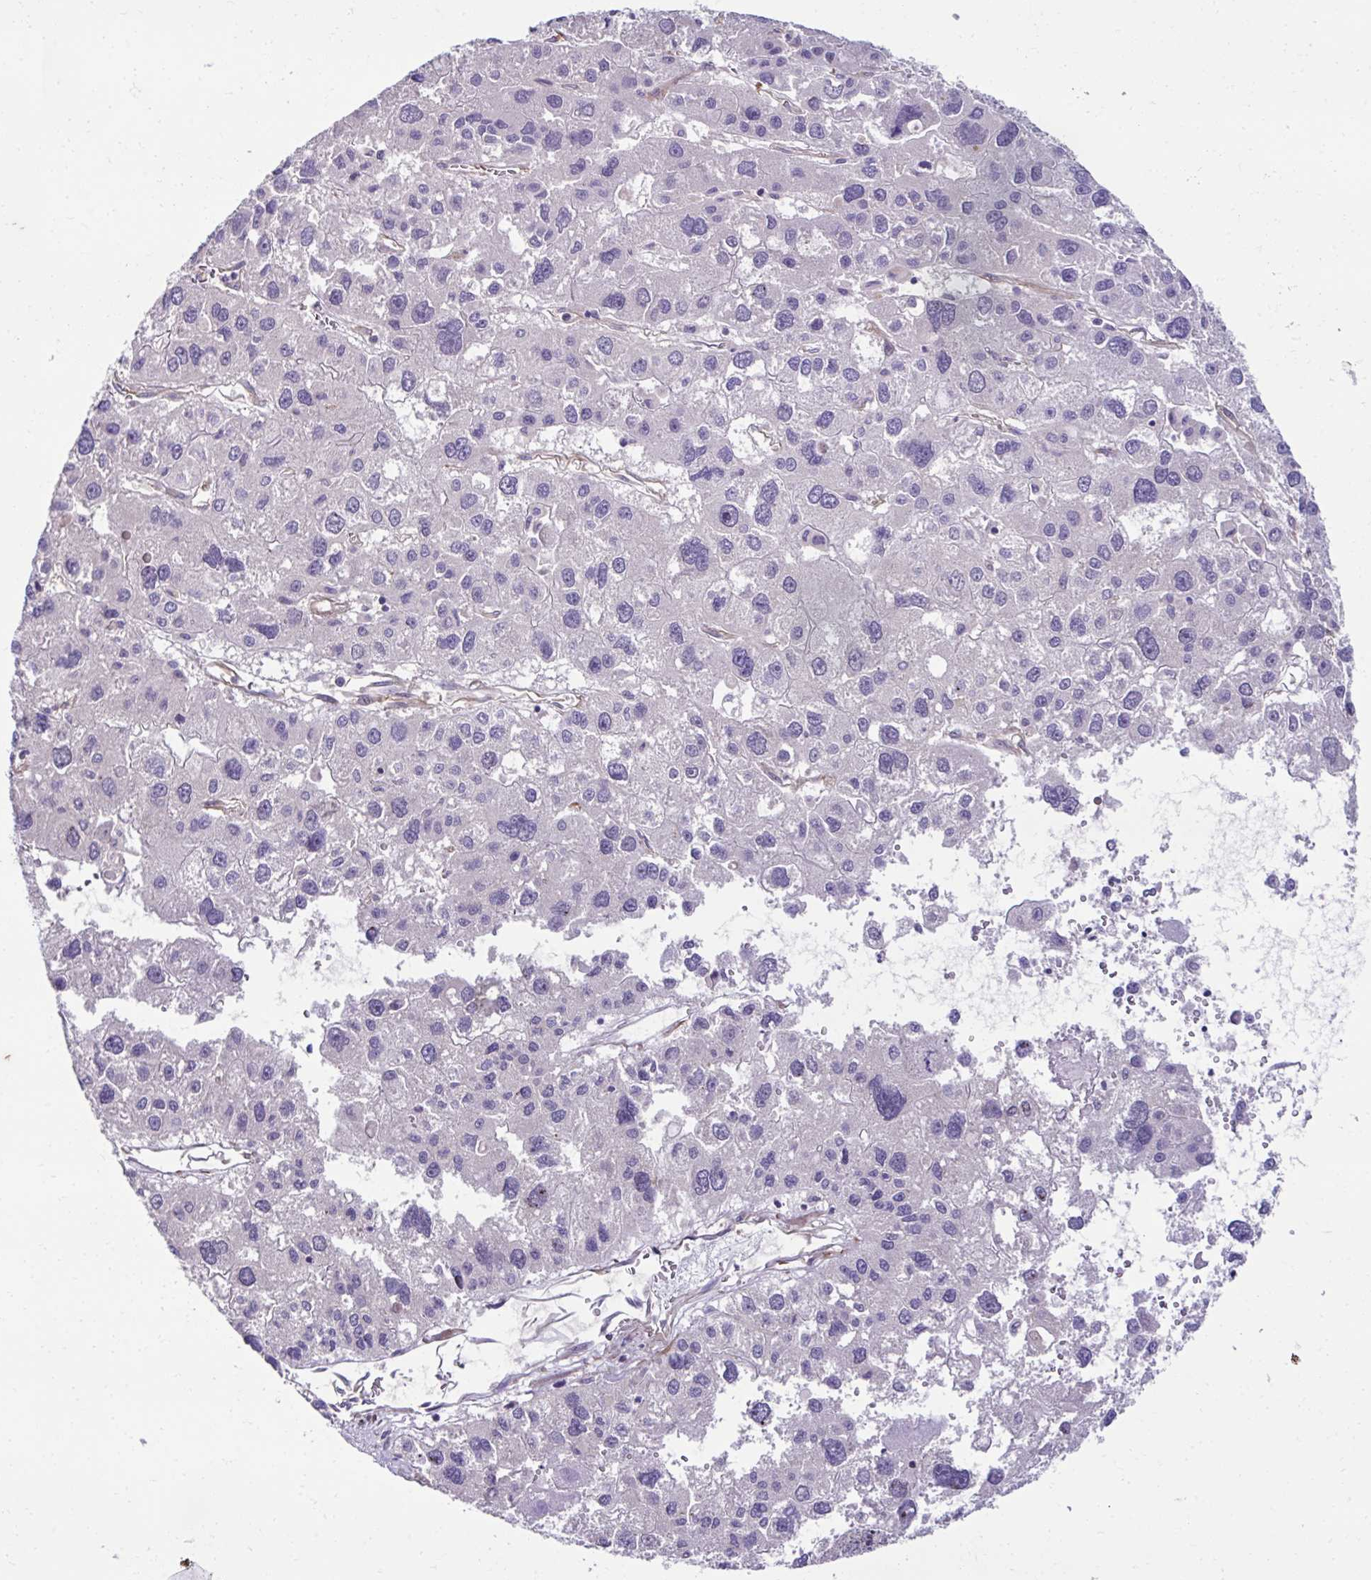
{"staining": {"intensity": "negative", "quantity": "none", "location": "none"}, "tissue": "liver cancer", "cell_type": "Tumor cells", "image_type": "cancer", "snomed": [{"axis": "morphology", "description": "Carcinoma, Hepatocellular, NOS"}, {"axis": "topography", "description": "Liver"}], "caption": "Immunohistochemical staining of liver hepatocellular carcinoma shows no significant expression in tumor cells. (Brightfield microscopy of DAB immunohistochemistry at high magnification).", "gene": "TRIM52", "patient": {"sex": "male", "age": 73}}